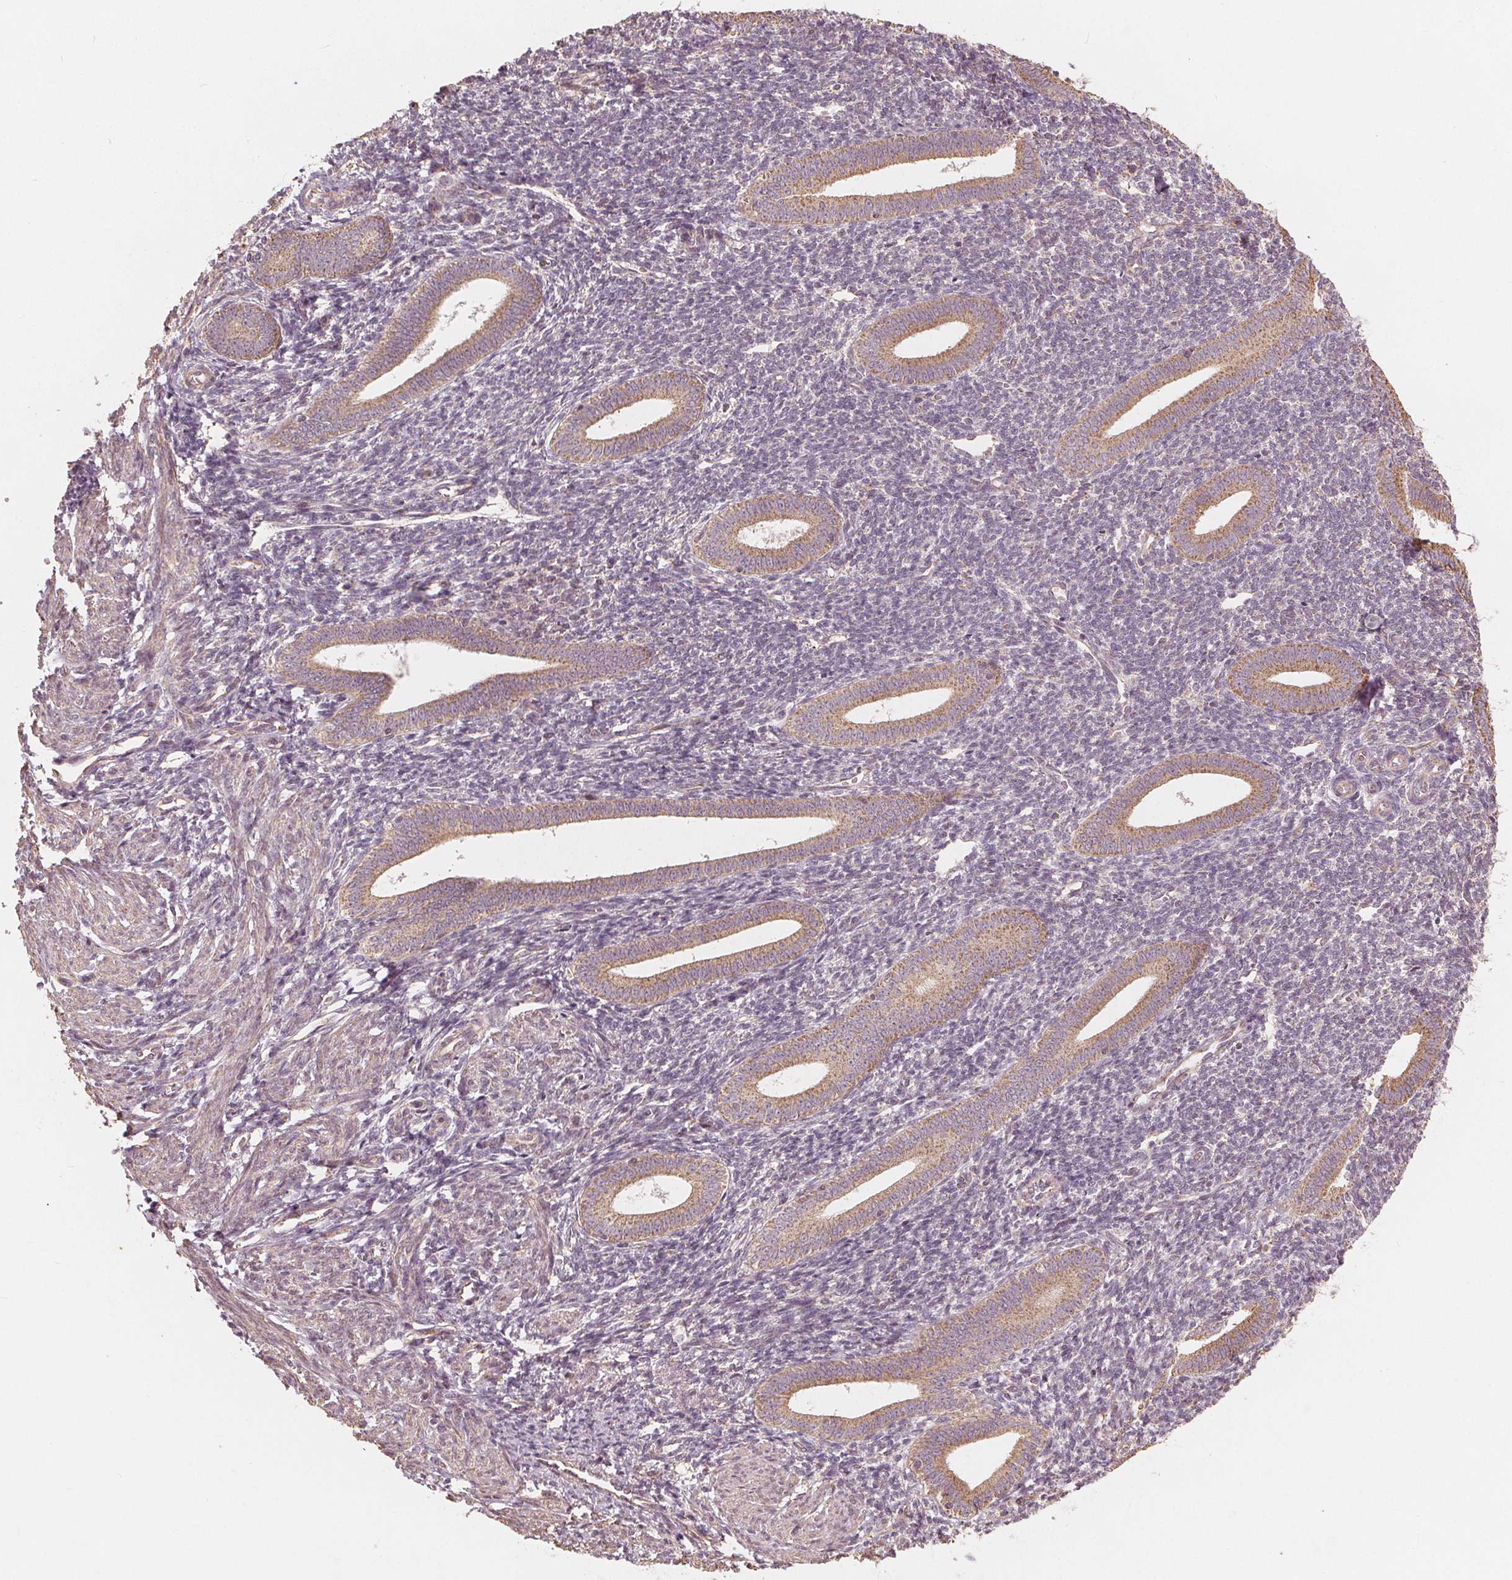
{"staining": {"intensity": "negative", "quantity": "none", "location": "none"}, "tissue": "endometrium", "cell_type": "Cells in endometrial stroma", "image_type": "normal", "snomed": [{"axis": "morphology", "description": "Normal tissue, NOS"}, {"axis": "topography", "description": "Endometrium"}], "caption": "This is an IHC photomicrograph of unremarkable endometrium. There is no positivity in cells in endometrial stroma.", "gene": "PEX26", "patient": {"sex": "female", "age": 25}}